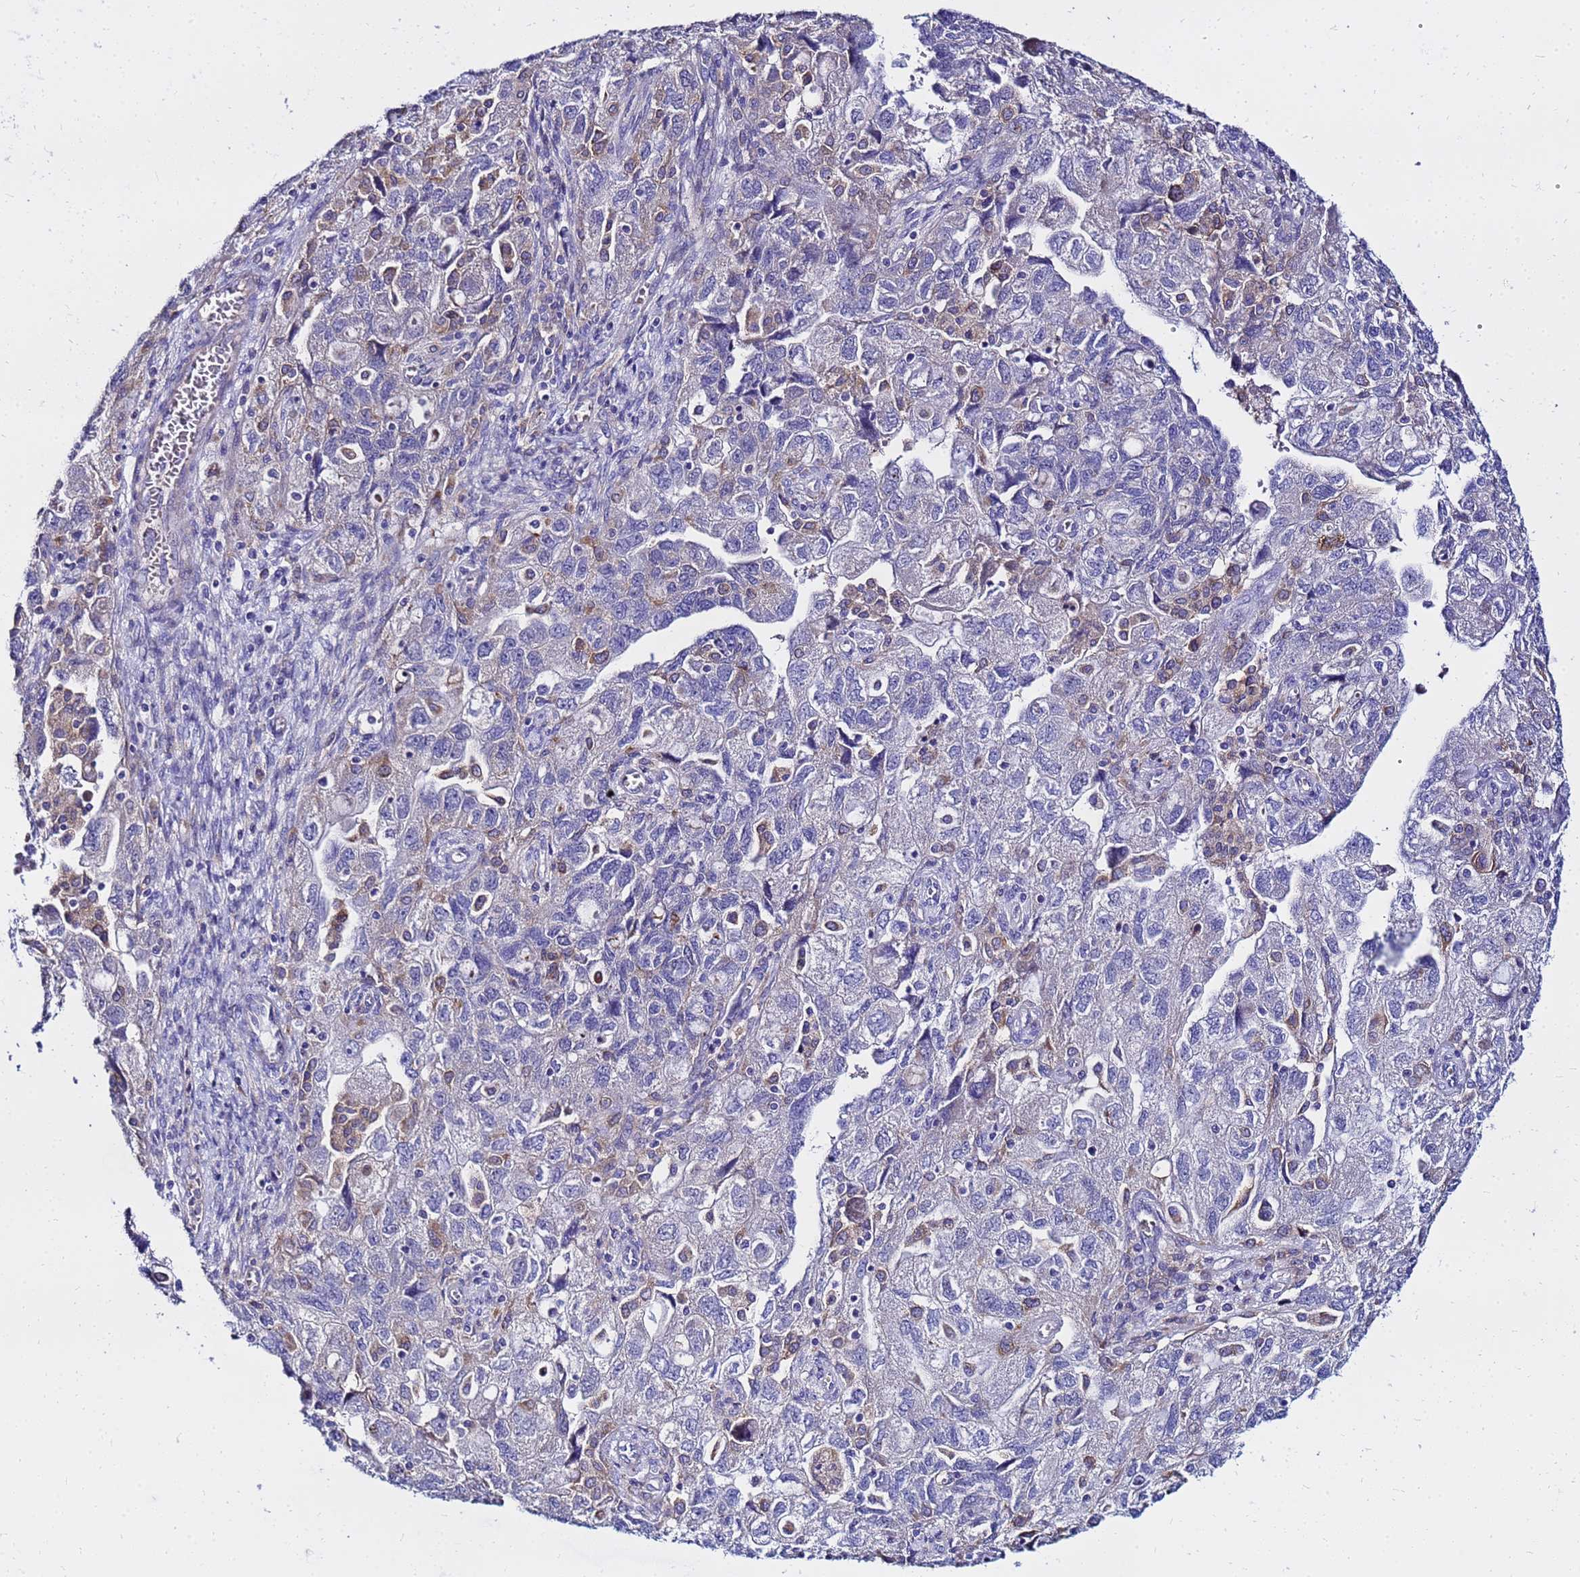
{"staining": {"intensity": "negative", "quantity": "none", "location": "none"}, "tissue": "ovarian cancer", "cell_type": "Tumor cells", "image_type": "cancer", "snomed": [{"axis": "morphology", "description": "Carcinoma, NOS"}, {"axis": "morphology", "description": "Cystadenocarcinoma, serous, NOS"}, {"axis": "topography", "description": "Ovary"}], "caption": "Immunohistochemical staining of ovarian cancer (carcinoma) reveals no significant positivity in tumor cells. (DAB (3,3'-diaminobenzidine) IHC visualized using brightfield microscopy, high magnification).", "gene": "HERC5", "patient": {"sex": "female", "age": 69}}